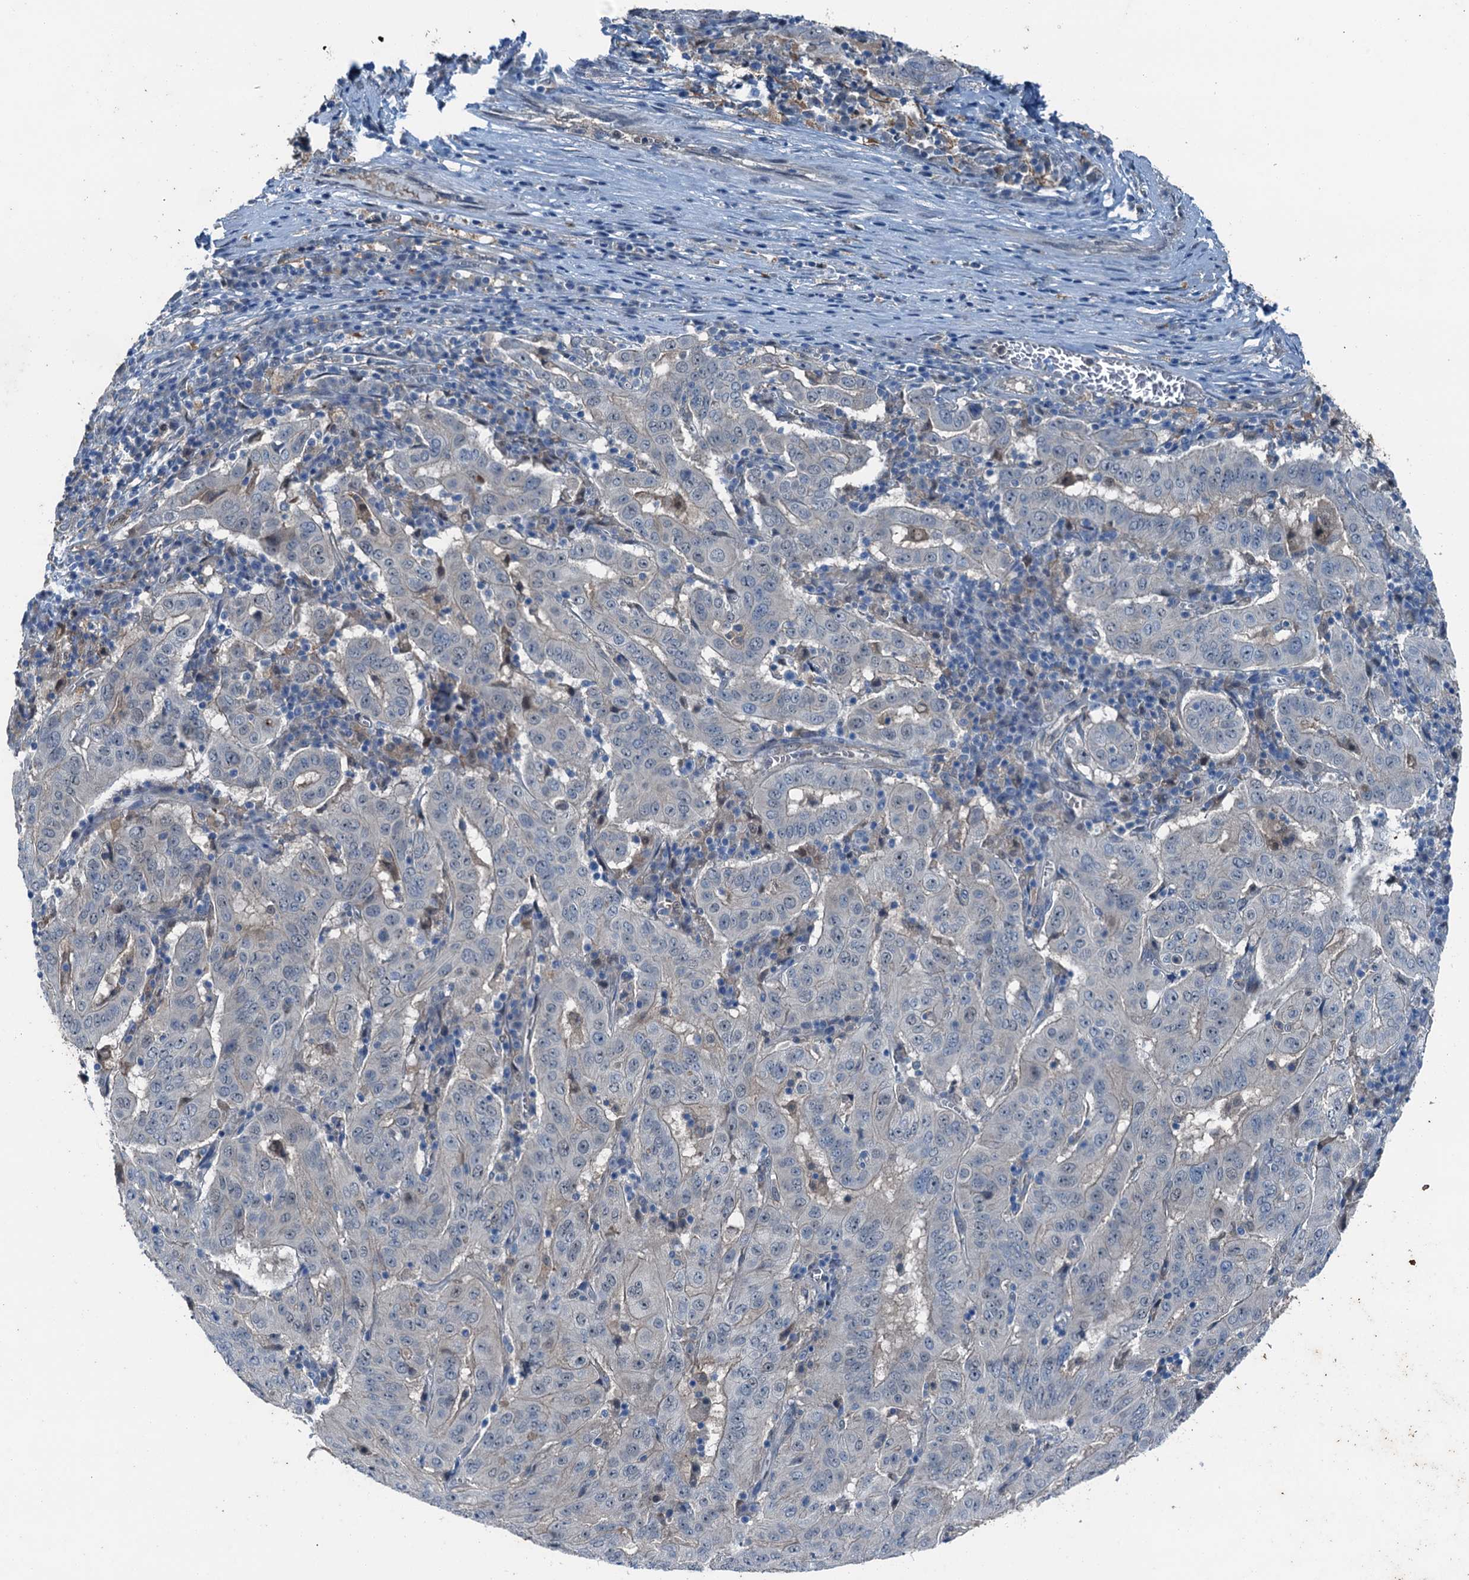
{"staining": {"intensity": "negative", "quantity": "none", "location": "none"}, "tissue": "pancreatic cancer", "cell_type": "Tumor cells", "image_type": "cancer", "snomed": [{"axis": "morphology", "description": "Adenocarcinoma, NOS"}, {"axis": "topography", "description": "Pancreas"}], "caption": "Pancreatic cancer stained for a protein using immunohistochemistry demonstrates no positivity tumor cells.", "gene": "RNH1", "patient": {"sex": "male", "age": 63}}